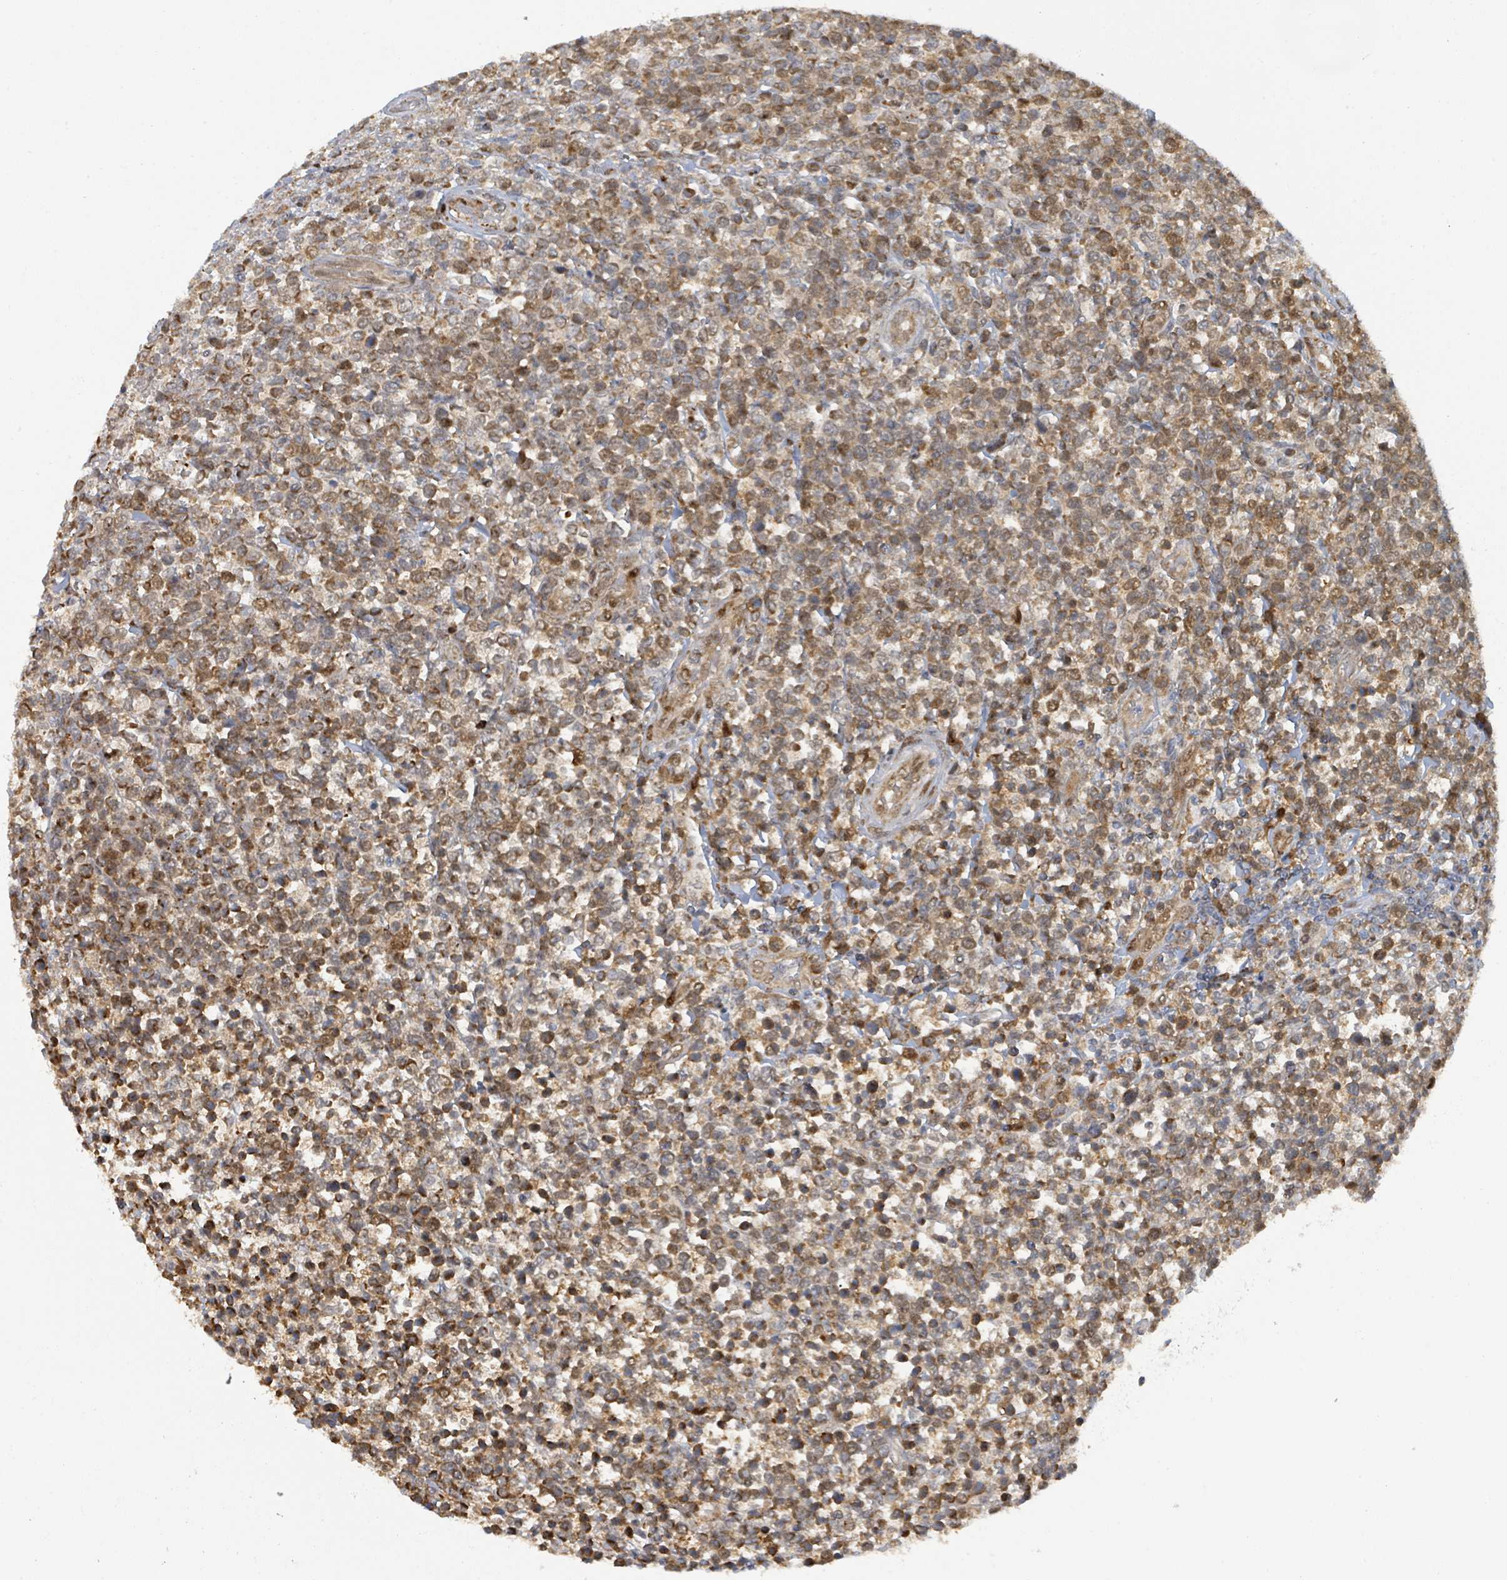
{"staining": {"intensity": "moderate", "quantity": ">75%", "location": "cytoplasmic/membranous,nuclear"}, "tissue": "lymphoma", "cell_type": "Tumor cells", "image_type": "cancer", "snomed": [{"axis": "morphology", "description": "Malignant lymphoma, non-Hodgkin's type, High grade"}, {"axis": "topography", "description": "Soft tissue"}], "caption": "Moderate cytoplasmic/membranous and nuclear positivity for a protein is seen in approximately >75% of tumor cells of lymphoma using immunohistochemistry.", "gene": "PSMB7", "patient": {"sex": "female", "age": 56}}